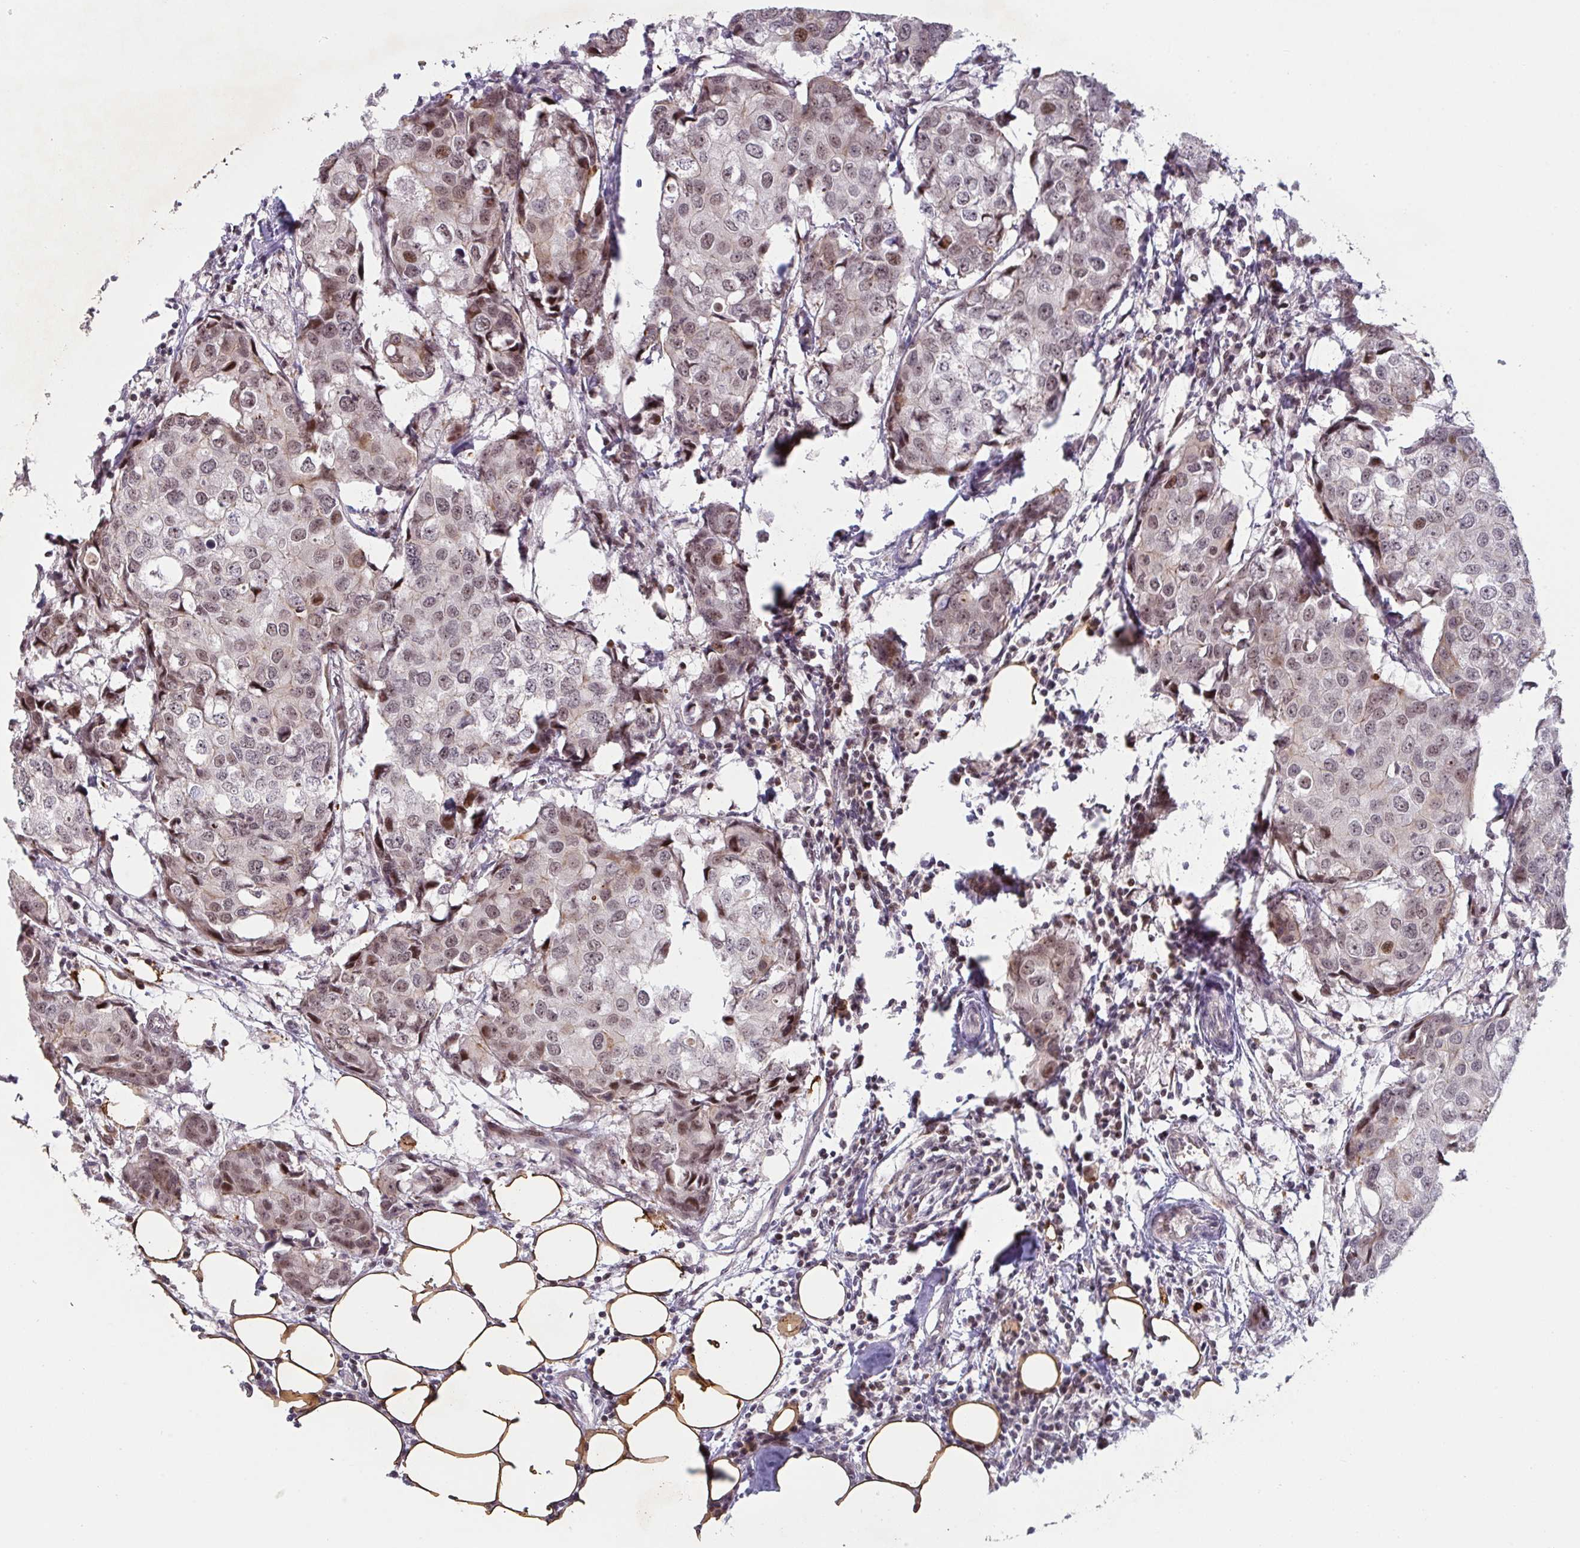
{"staining": {"intensity": "weak", "quantity": "25%-75%", "location": "cytoplasmic/membranous,nuclear"}, "tissue": "breast cancer", "cell_type": "Tumor cells", "image_type": "cancer", "snomed": [{"axis": "morphology", "description": "Duct carcinoma"}, {"axis": "topography", "description": "Breast"}], "caption": "Protein staining of breast cancer (infiltrating ductal carcinoma) tissue shows weak cytoplasmic/membranous and nuclear staining in approximately 25%-75% of tumor cells. (Stains: DAB (3,3'-diaminobenzidine) in brown, nuclei in blue, Microscopy: brightfield microscopy at high magnification).", "gene": "NLRP13", "patient": {"sex": "female", "age": 27}}